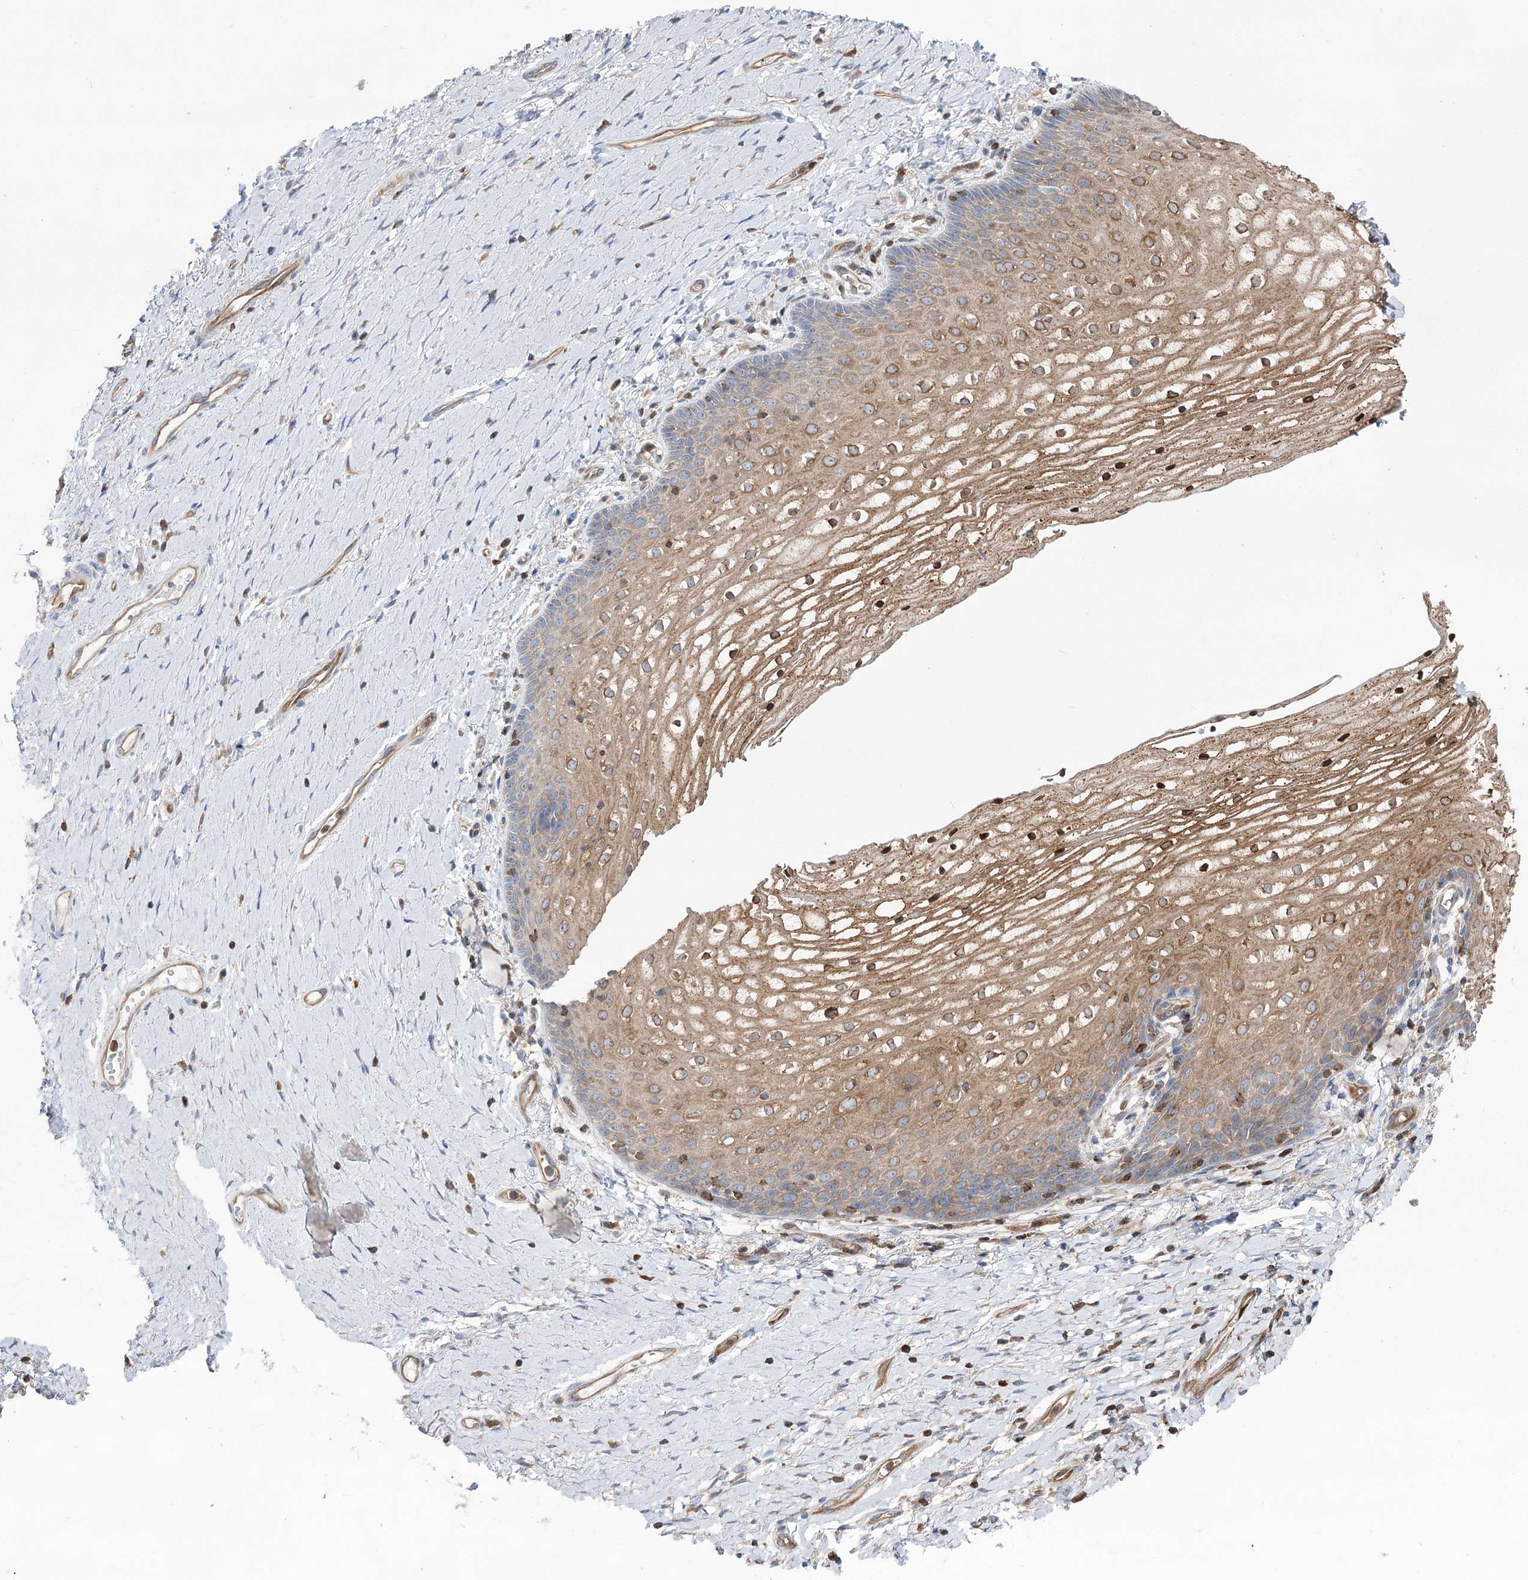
{"staining": {"intensity": "moderate", "quantity": "25%-75%", "location": "cytoplasmic/membranous,nuclear"}, "tissue": "vagina", "cell_type": "Squamous epithelial cells", "image_type": "normal", "snomed": [{"axis": "morphology", "description": "Normal tissue, NOS"}, {"axis": "topography", "description": "Vagina"}], "caption": "Protein staining of benign vagina reveals moderate cytoplasmic/membranous,nuclear positivity in about 25%-75% of squamous epithelial cells.", "gene": "VPS37B", "patient": {"sex": "female", "age": 60}}